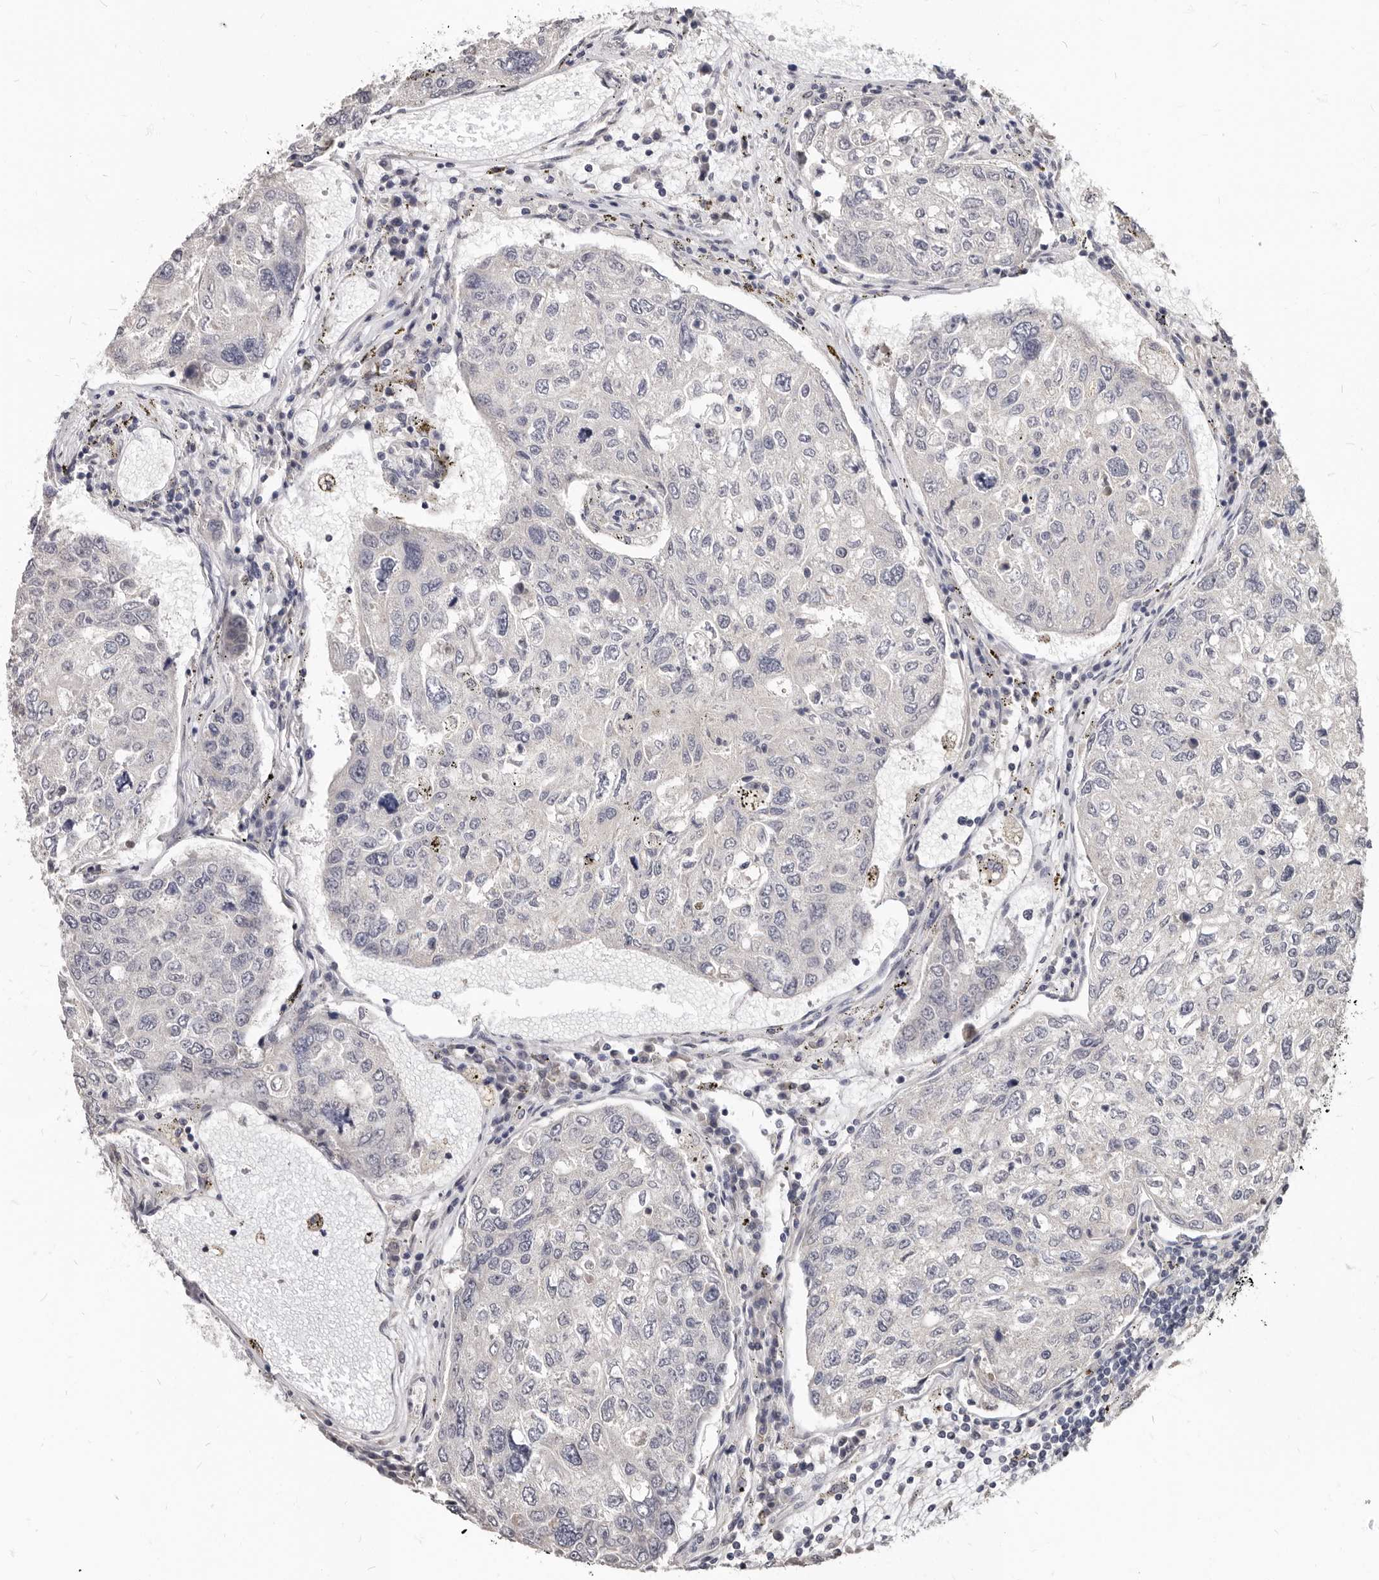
{"staining": {"intensity": "negative", "quantity": "none", "location": "none"}, "tissue": "urothelial cancer", "cell_type": "Tumor cells", "image_type": "cancer", "snomed": [{"axis": "morphology", "description": "Urothelial carcinoma, High grade"}, {"axis": "topography", "description": "Lymph node"}, {"axis": "topography", "description": "Urinary bladder"}], "caption": "DAB (3,3'-diaminobenzidine) immunohistochemical staining of human urothelial cancer demonstrates no significant staining in tumor cells.", "gene": "MRGPRF", "patient": {"sex": "male", "age": 51}}